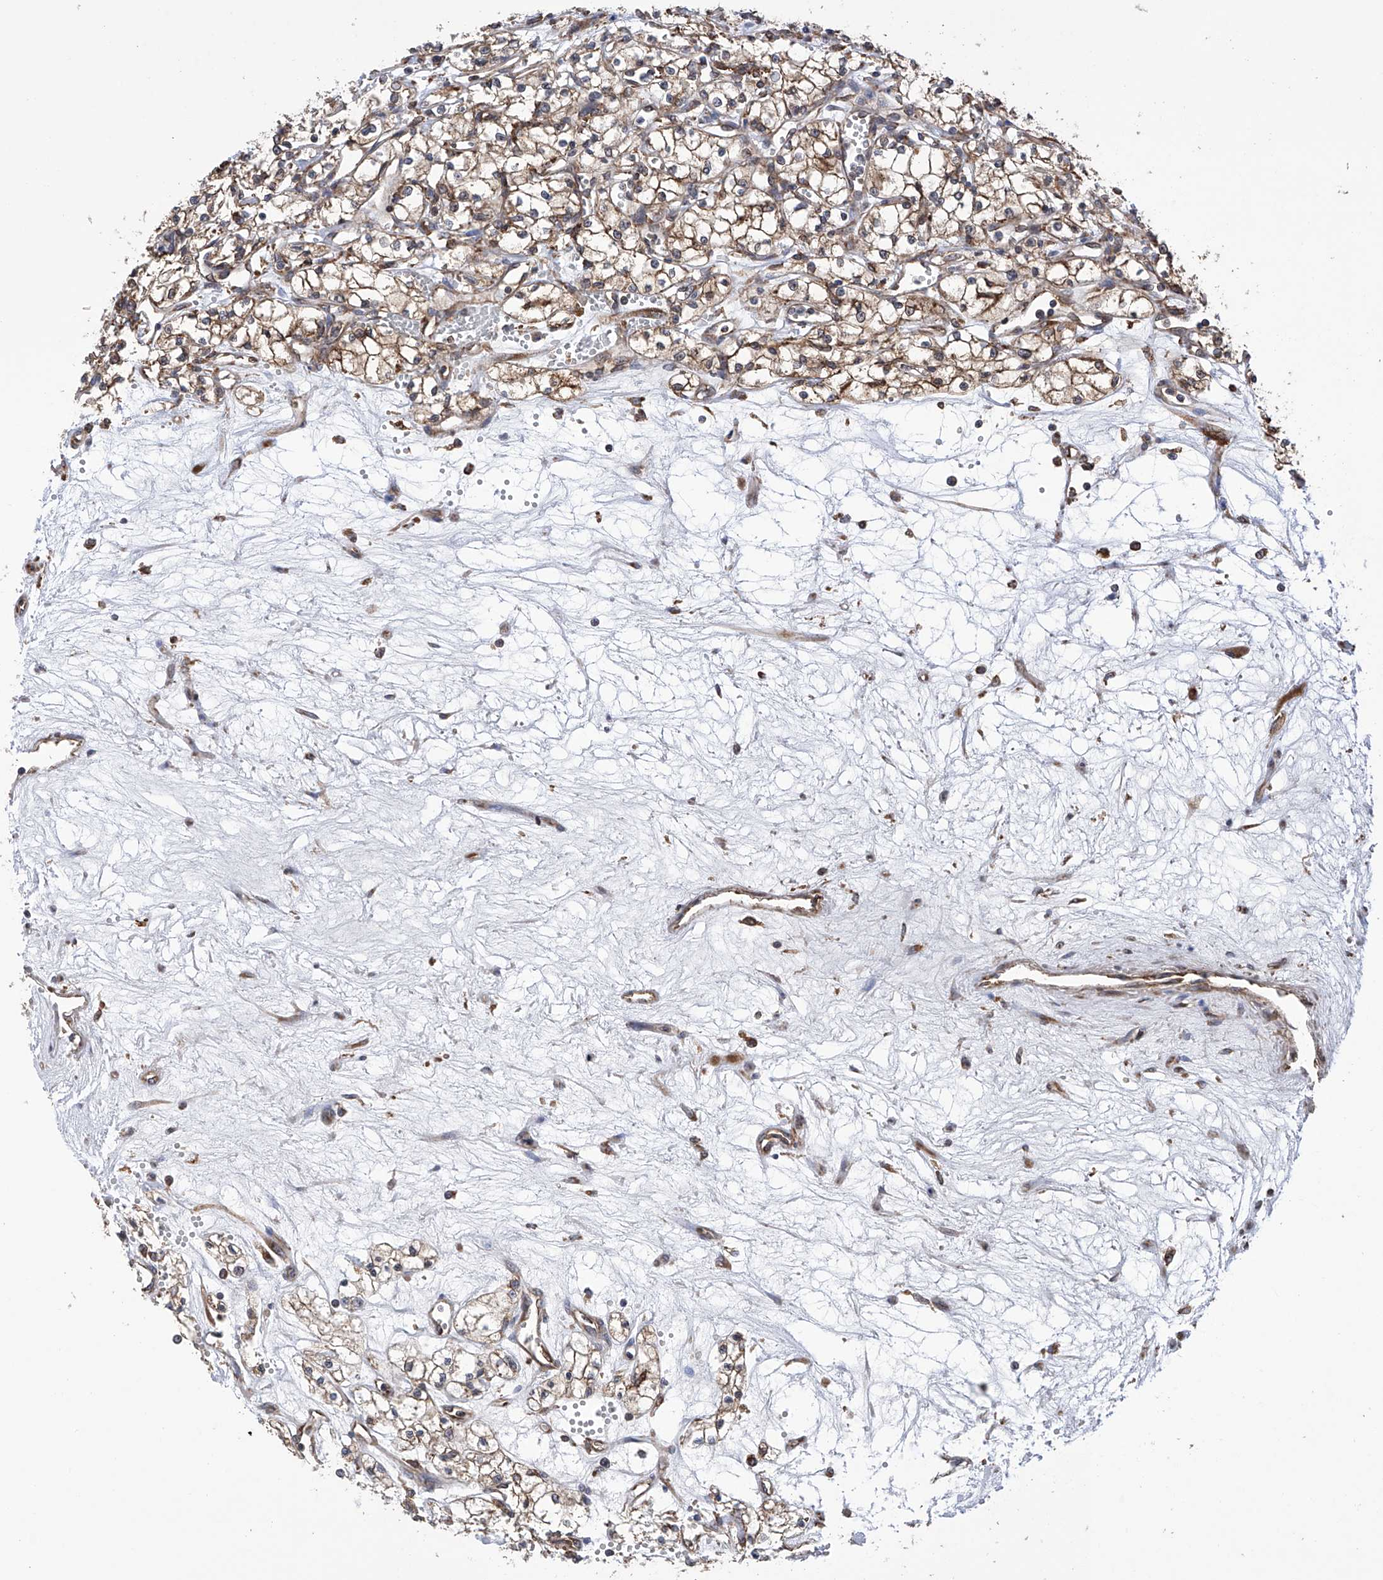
{"staining": {"intensity": "moderate", "quantity": ">75%", "location": "cytoplasmic/membranous"}, "tissue": "renal cancer", "cell_type": "Tumor cells", "image_type": "cancer", "snomed": [{"axis": "morphology", "description": "Adenocarcinoma, NOS"}, {"axis": "topography", "description": "Kidney"}], "caption": "Protein analysis of renal adenocarcinoma tissue shows moderate cytoplasmic/membranous expression in approximately >75% of tumor cells.", "gene": "DNAH8", "patient": {"sex": "male", "age": 59}}